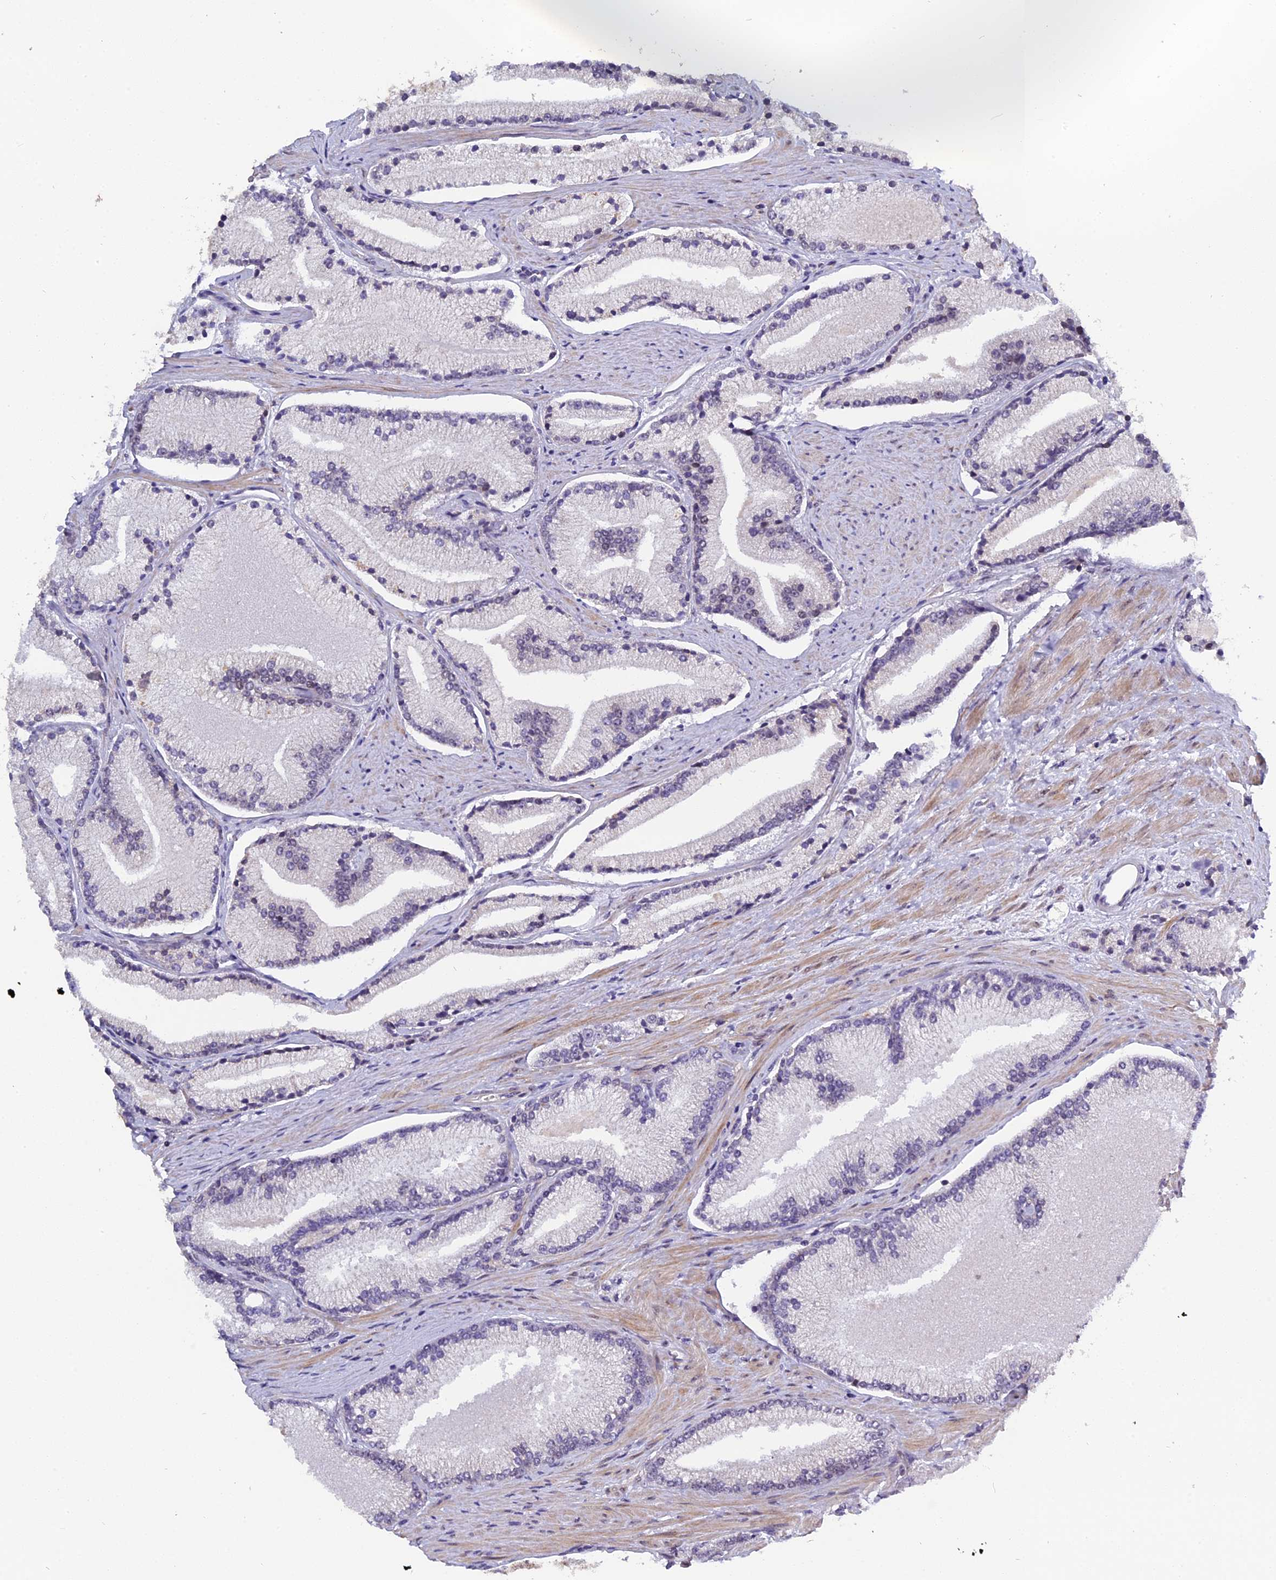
{"staining": {"intensity": "negative", "quantity": "none", "location": "none"}, "tissue": "prostate cancer", "cell_type": "Tumor cells", "image_type": "cancer", "snomed": [{"axis": "morphology", "description": "Adenocarcinoma, High grade"}, {"axis": "topography", "description": "Prostate"}], "caption": "High magnification brightfield microscopy of high-grade adenocarcinoma (prostate) stained with DAB (brown) and counterstained with hematoxylin (blue): tumor cells show no significant staining. (IHC, brightfield microscopy, high magnification).", "gene": "PYGO1", "patient": {"sex": "male", "age": 67}}